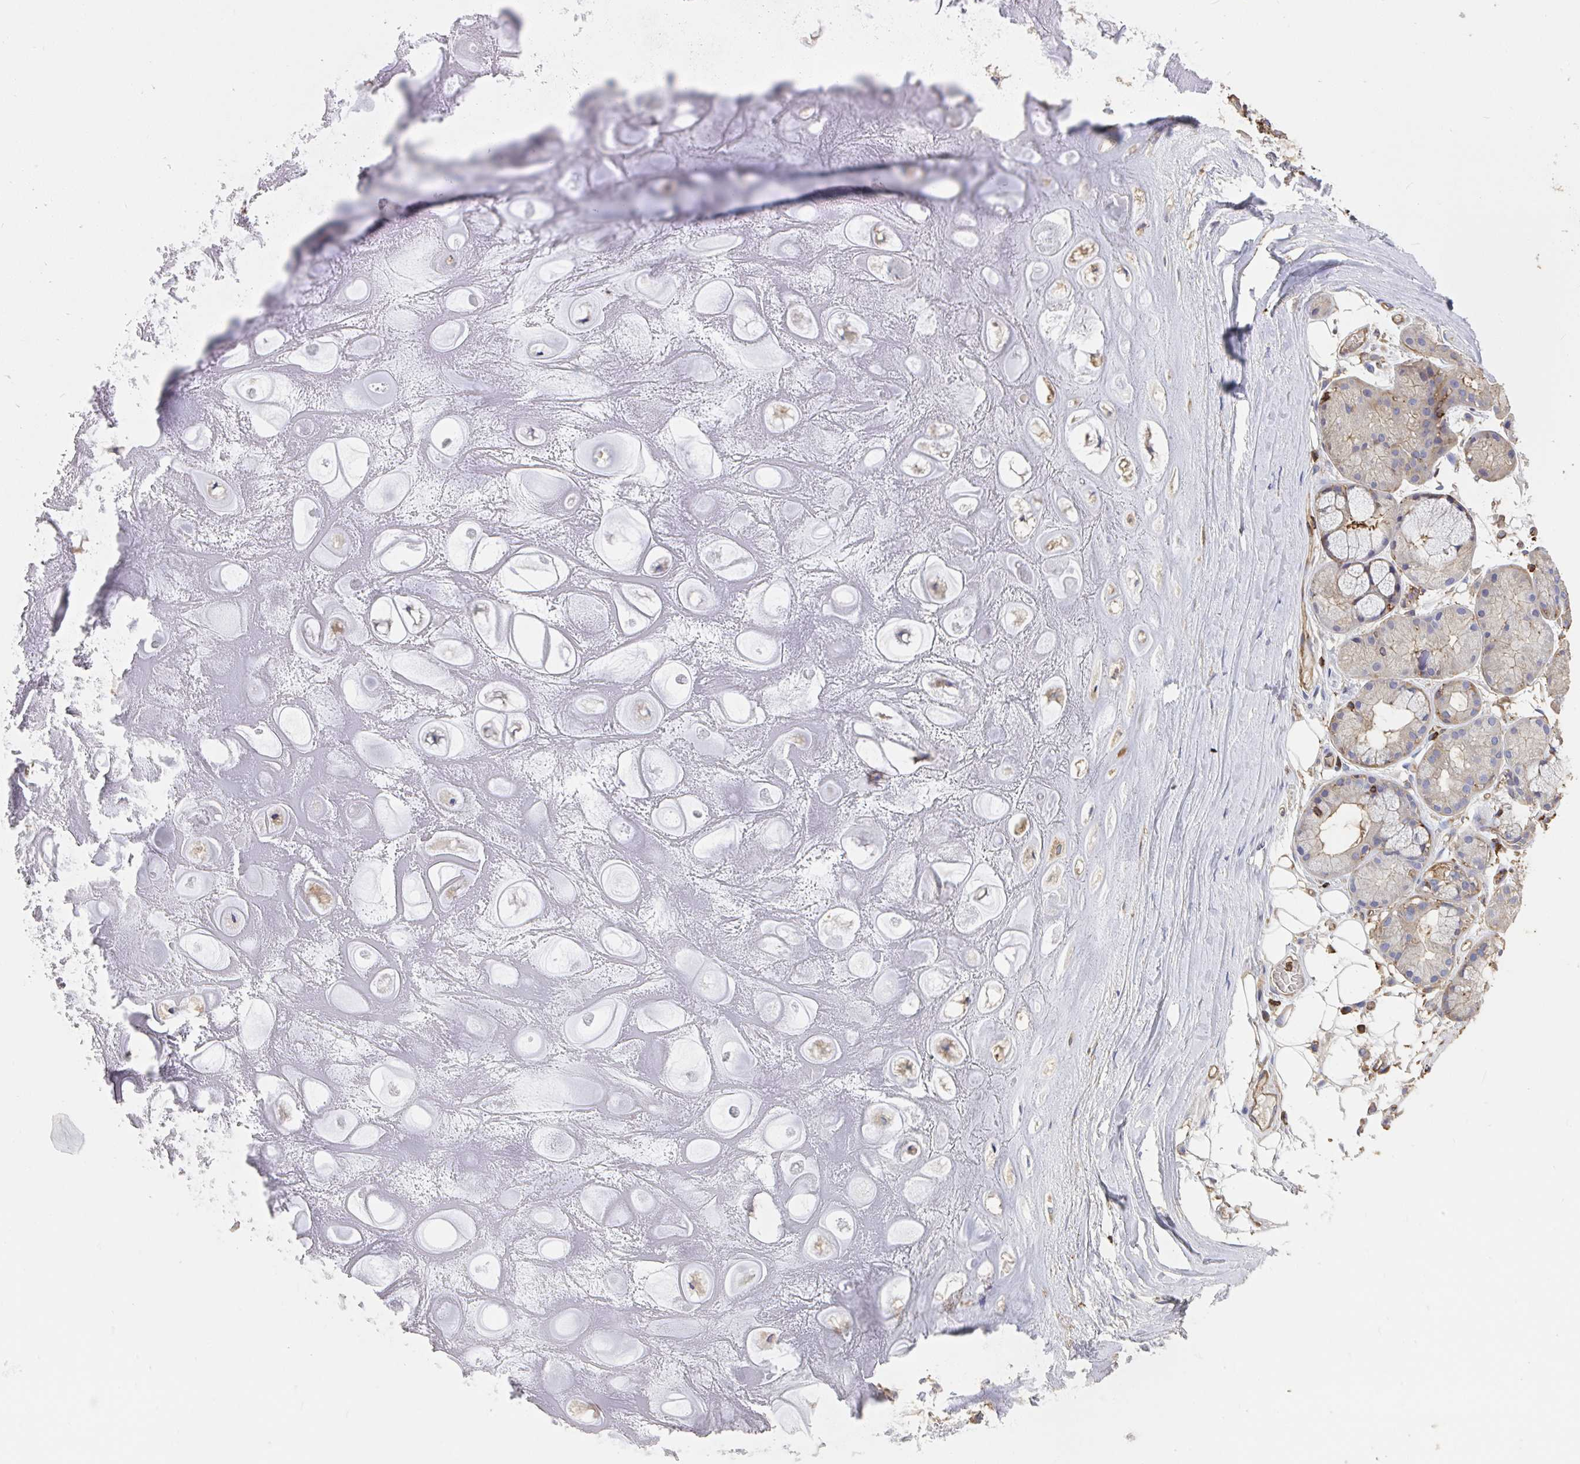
{"staining": {"intensity": "weak", "quantity": "<25%", "location": "cytoplasmic/membranous"}, "tissue": "adipose tissue", "cell_type": "Adipocytes", "image_type": "normal", "snomed": [{"axis": "morphology", "description": "Normal tissue, NOS"}, {"axis": "topography", "description": "Lymph node"}, {"axis": "topography", "description": "Cartilage tissue"}, {"axis": "topography", "description": "Nasopharynx"}], "caption": "Immunohistochemistry (IHC) histopathology image of normal adipose tissue stained for a protein (brown), which shows no expression in adipocytes. Brightfield microscopy of immunohistochemistry (IHC) stained with DAB (3,3'-diaminobenzidine) (brown) and hematoxylin (blue), captured at high magnification.", "gene": "CFL1", "patient": {"sex": "male", "age": 63}}